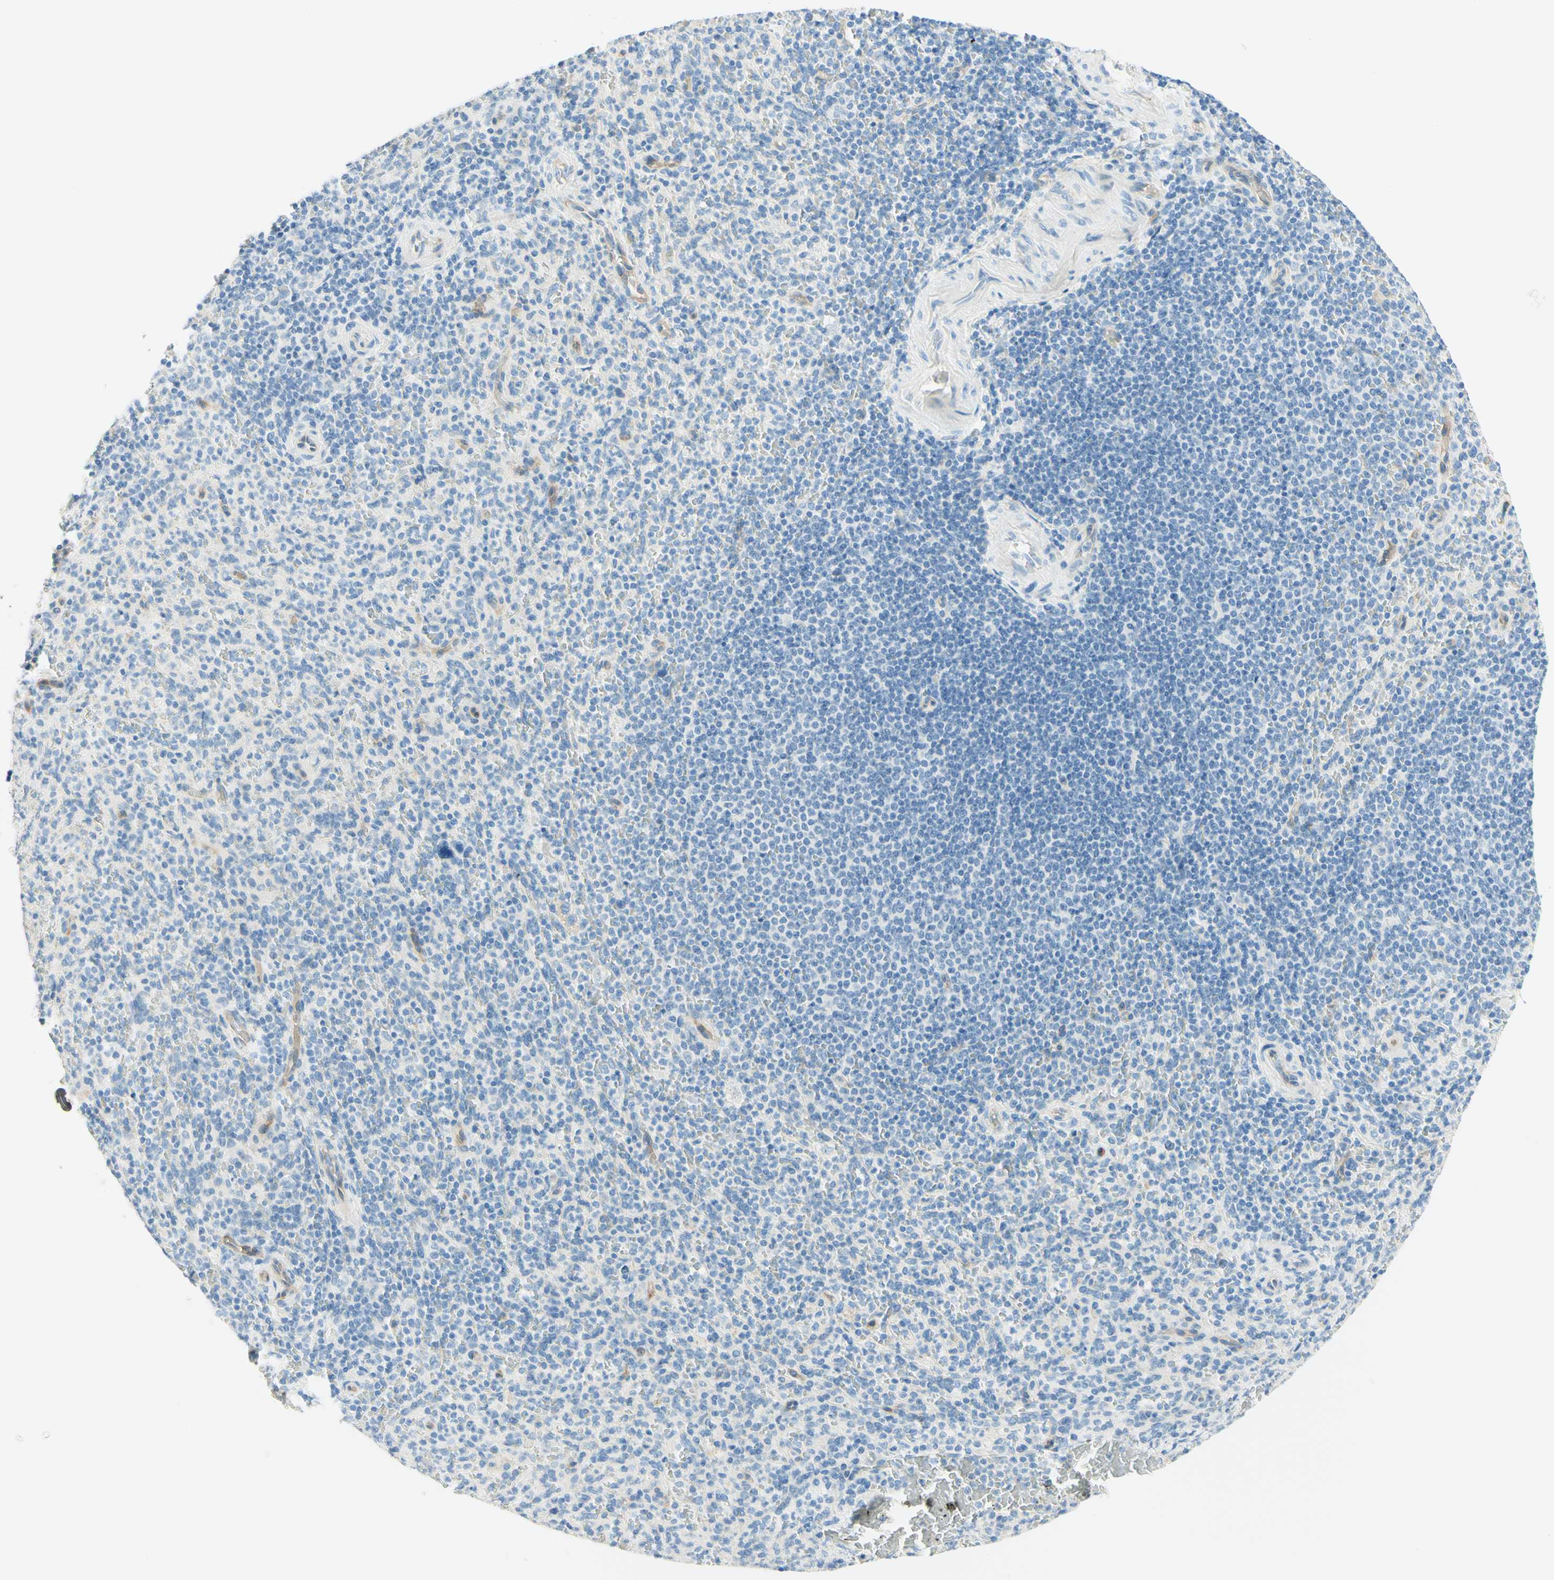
{"staining": {"intensity": "negative", "quantity": "none", "location": "none"}, "tissue": "spleen", "cell_type": "Cells in red pulp", "image_type": "normal", "snomed": [{"axis": "morphology", "description": "Normal tissue, NOS"}, {"axis": "topography", "description": "Spleen"}], "caption": "A high-resolution image shows immunohistochemistry staining of unremarkable spleen, which displays no significant staining in cells in red pulp. (Brightfield microscopy of DAB IHC at high magnification).", "gene": "TMEM132D", "patient": {"sex": "male", "age": 36}}